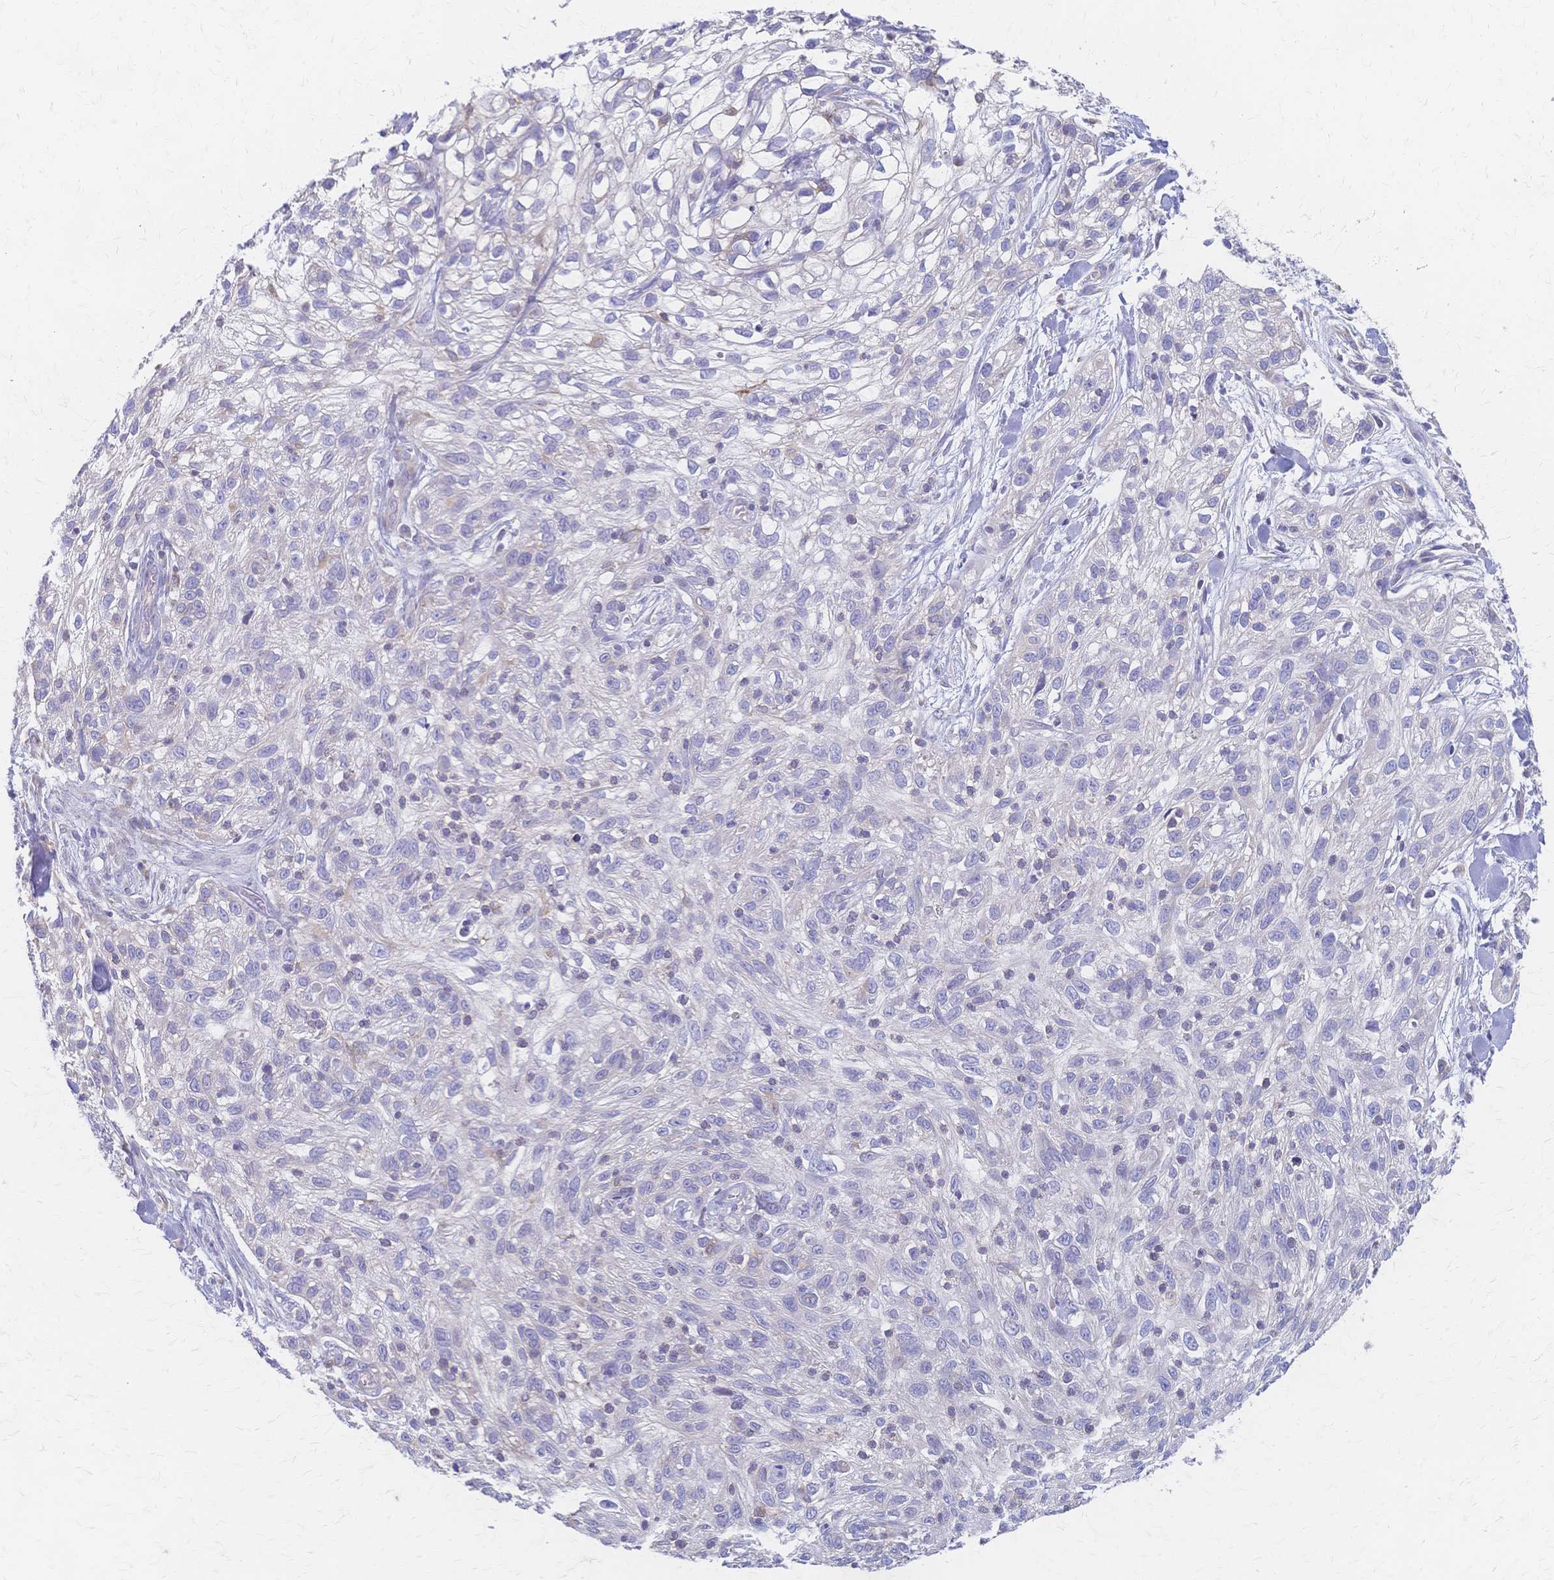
{"staining": {"intensity": "negative", "quantity": "none", "location": "none"}, "tissue": "skin cancer", "cell_type": "Tumor cells", "image_type": "cancer", "snomed": [{"axis": "morphology", "description": "Squamous cell carcinoma, NOS"}, {"axis": "topography", "description": "Skin"}], "caption": "This is a histopathology image of immunohistochemistry (IHC) staining of skin cancer, which shows no staining in tumor cells. (DAB IHC with hematoxylin counter stain).", "gene": "CYB5A", "patient": {"sex": "male", "age": 82}}